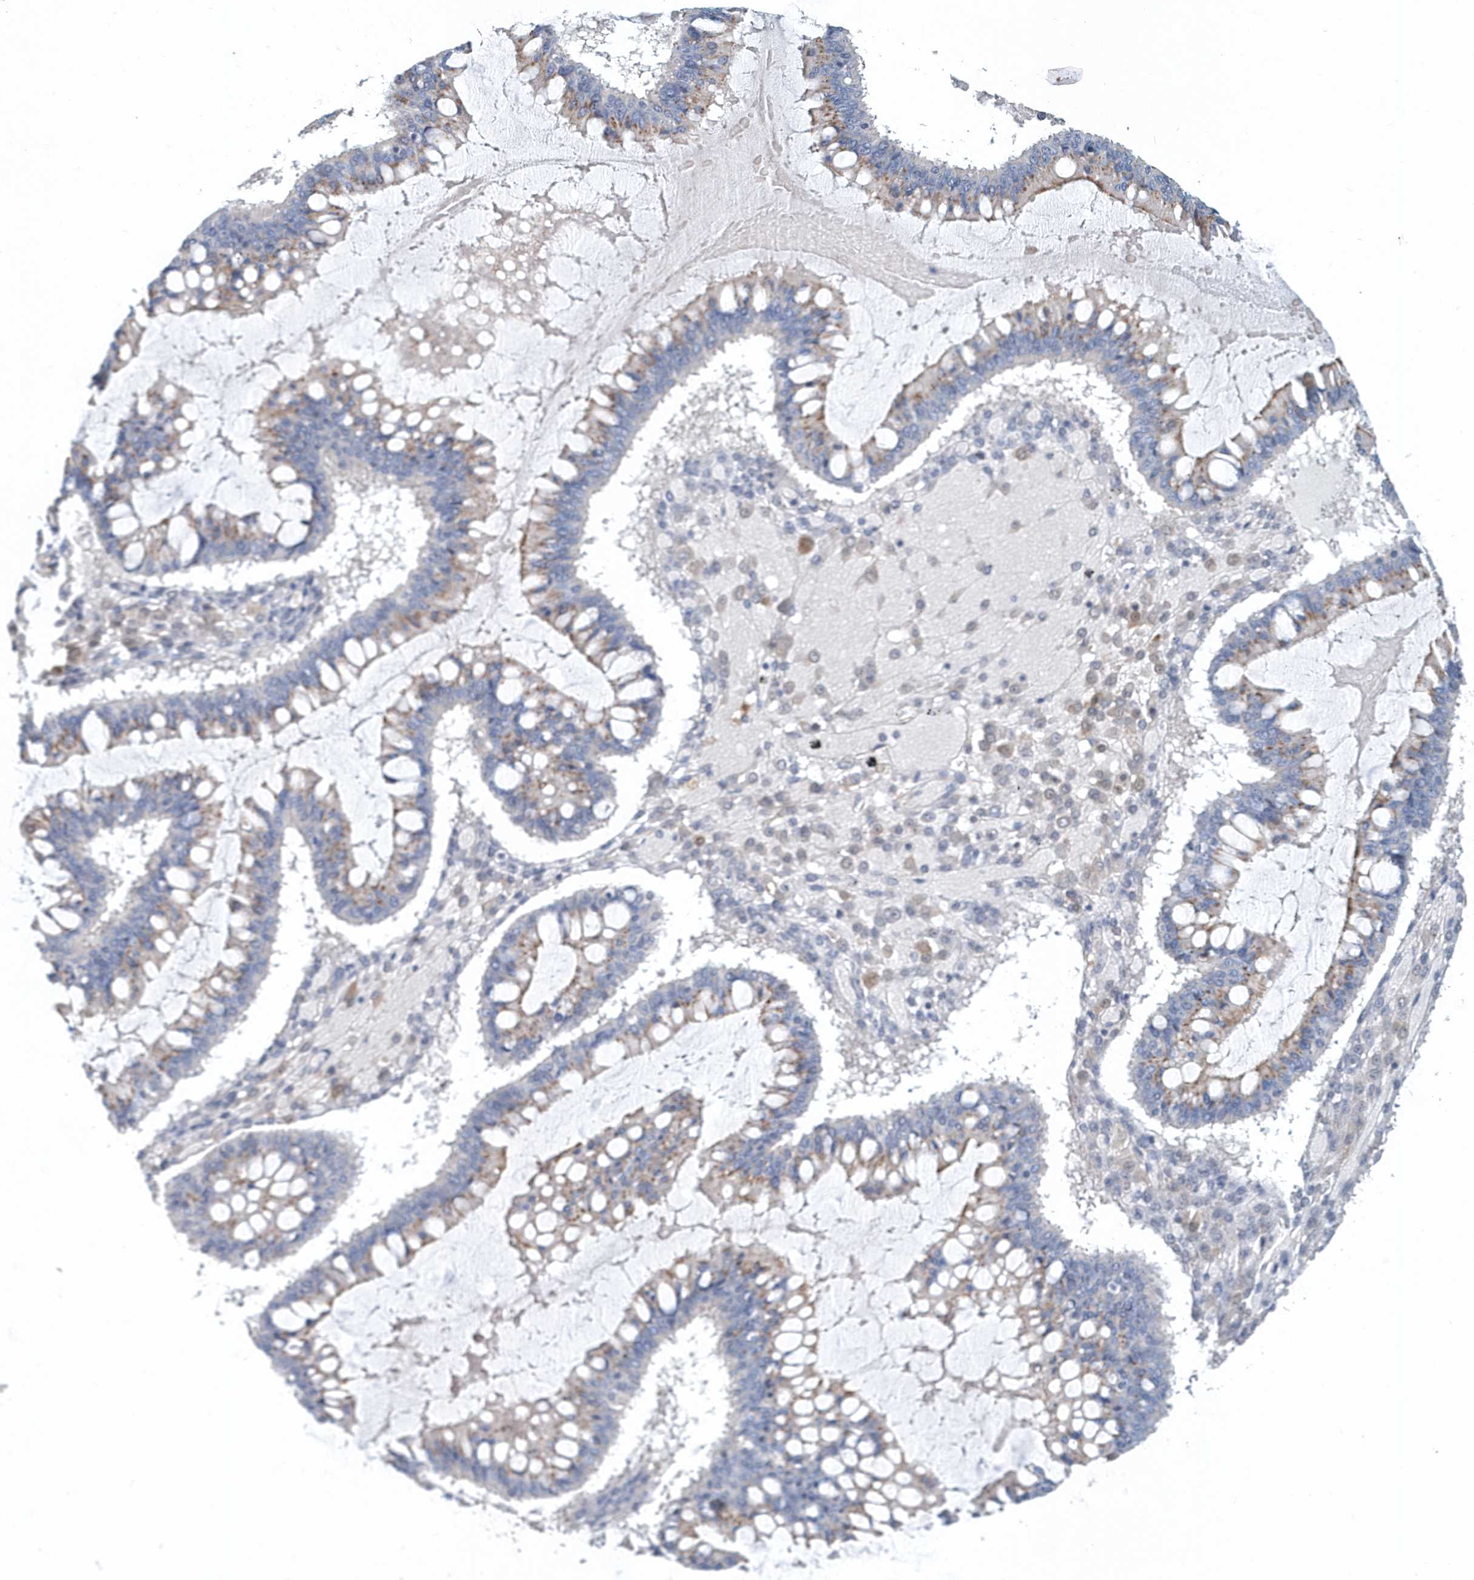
{"staining": {"intensity": "moderate", "quantity": "25%-75%", "location": "cytoplasmic/membranous"}, "tissue": "ovarian cancer", "cell_type": "Tumor cells", "image_type": "cancer", "snomed": [{"axis": "morphology", "description": "Cystadenocarcinoma, mucinous, NOS"}, {"axis": "topography", "description": "Ovary"}], "caption": "High-power microscopy captured an immunohistochemistry micrograph of ovarian mucinous cystadenocarcinoma, revealing moderate cytoplasmic/membranous staining in about 25%-75% of tumor cells.", "gene": "PFN2", "patient": {"sex": "female", "age": 73}}